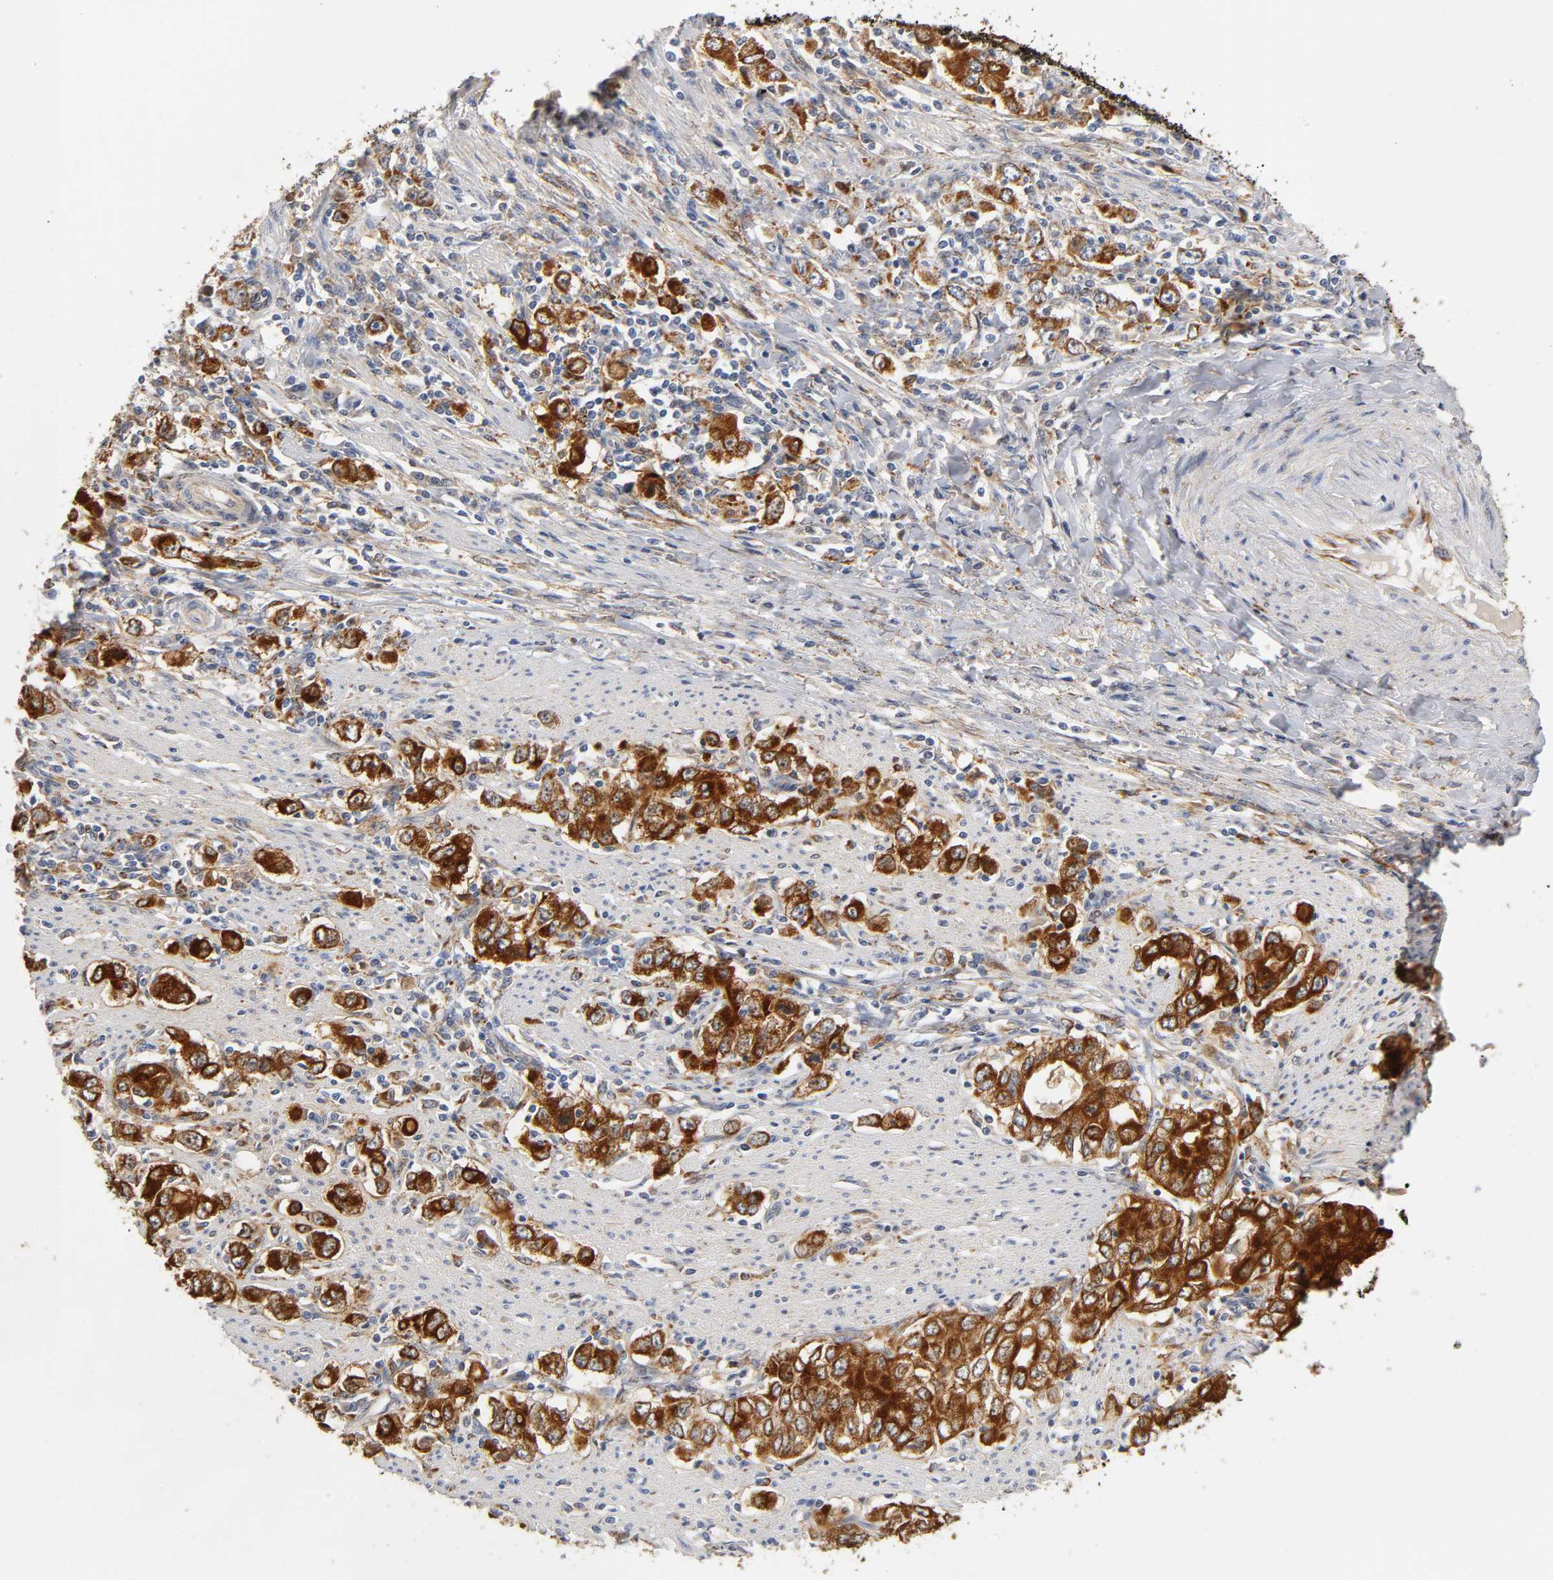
{"staining": {"intensity": "strong", "quantity": ">75%", "location": "cytoplasmic/membranous"}, "tissue": "stomach cancer", "cell_type": "Tumor cells", "image_type": "cancer", "snomed": [{"axis": "morphology", "description": "Adenocarcinoma, NOS"}, {"axis": "topography", "description": "Stomach, lower"}], "caption": "High-power microscopy captured an immunohistochemistry (IHC) micrograph of stomach adenocarcinoma, revealing strong cytoplasmic/membranous positivity in approximately >75% of tumor cells. Ihc stains the protein in brown and the nuclei are stained blue.", "gene": "ISG15", "patient": {"sex": "female", "age": 72}}